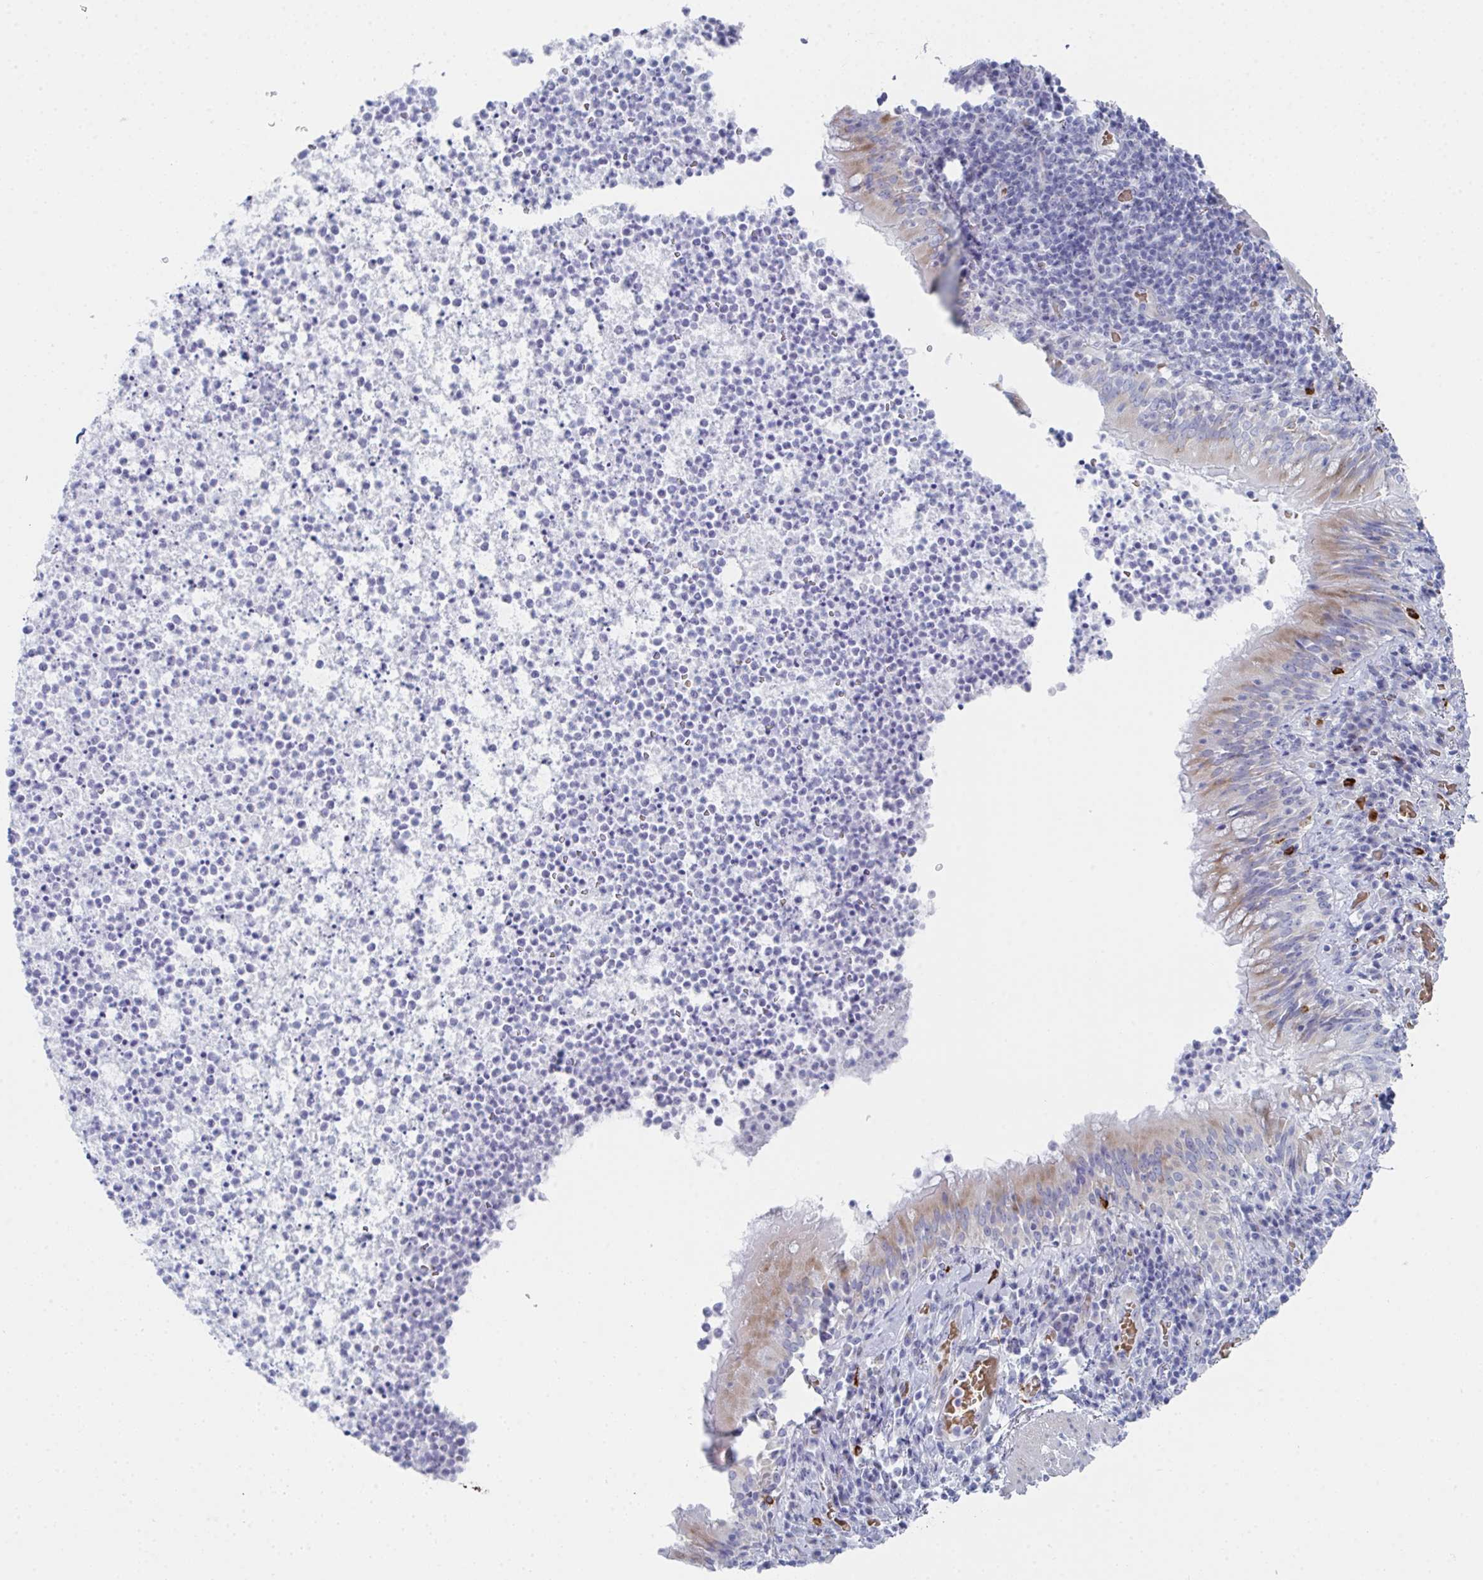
{"staining": {"intensity": "moderate", "quantity": "25%-75%", "location": "cytoplasmic/membranous"}, "tissue": "bronchus", "cell_type": "Respiratory epithelial cells", "image_type": "normal", "snomed": [{"axis": "morphology", "description": "Normal tissue, NOS"}, {"axis": "topography", "description": "Lymph node"}, {"axis": "topography", "description": "Bronchus"}], "caption": "A medium amount of moderate cytoplasmic/membranous staining is present in about 25%-75% of respiratory epithelial cells in benign bronchus. The protein is shown in brown color, while the nuclei are stained blue.", "gene": "ZNF684", "patient": {"sex": "male", "age": 56}}